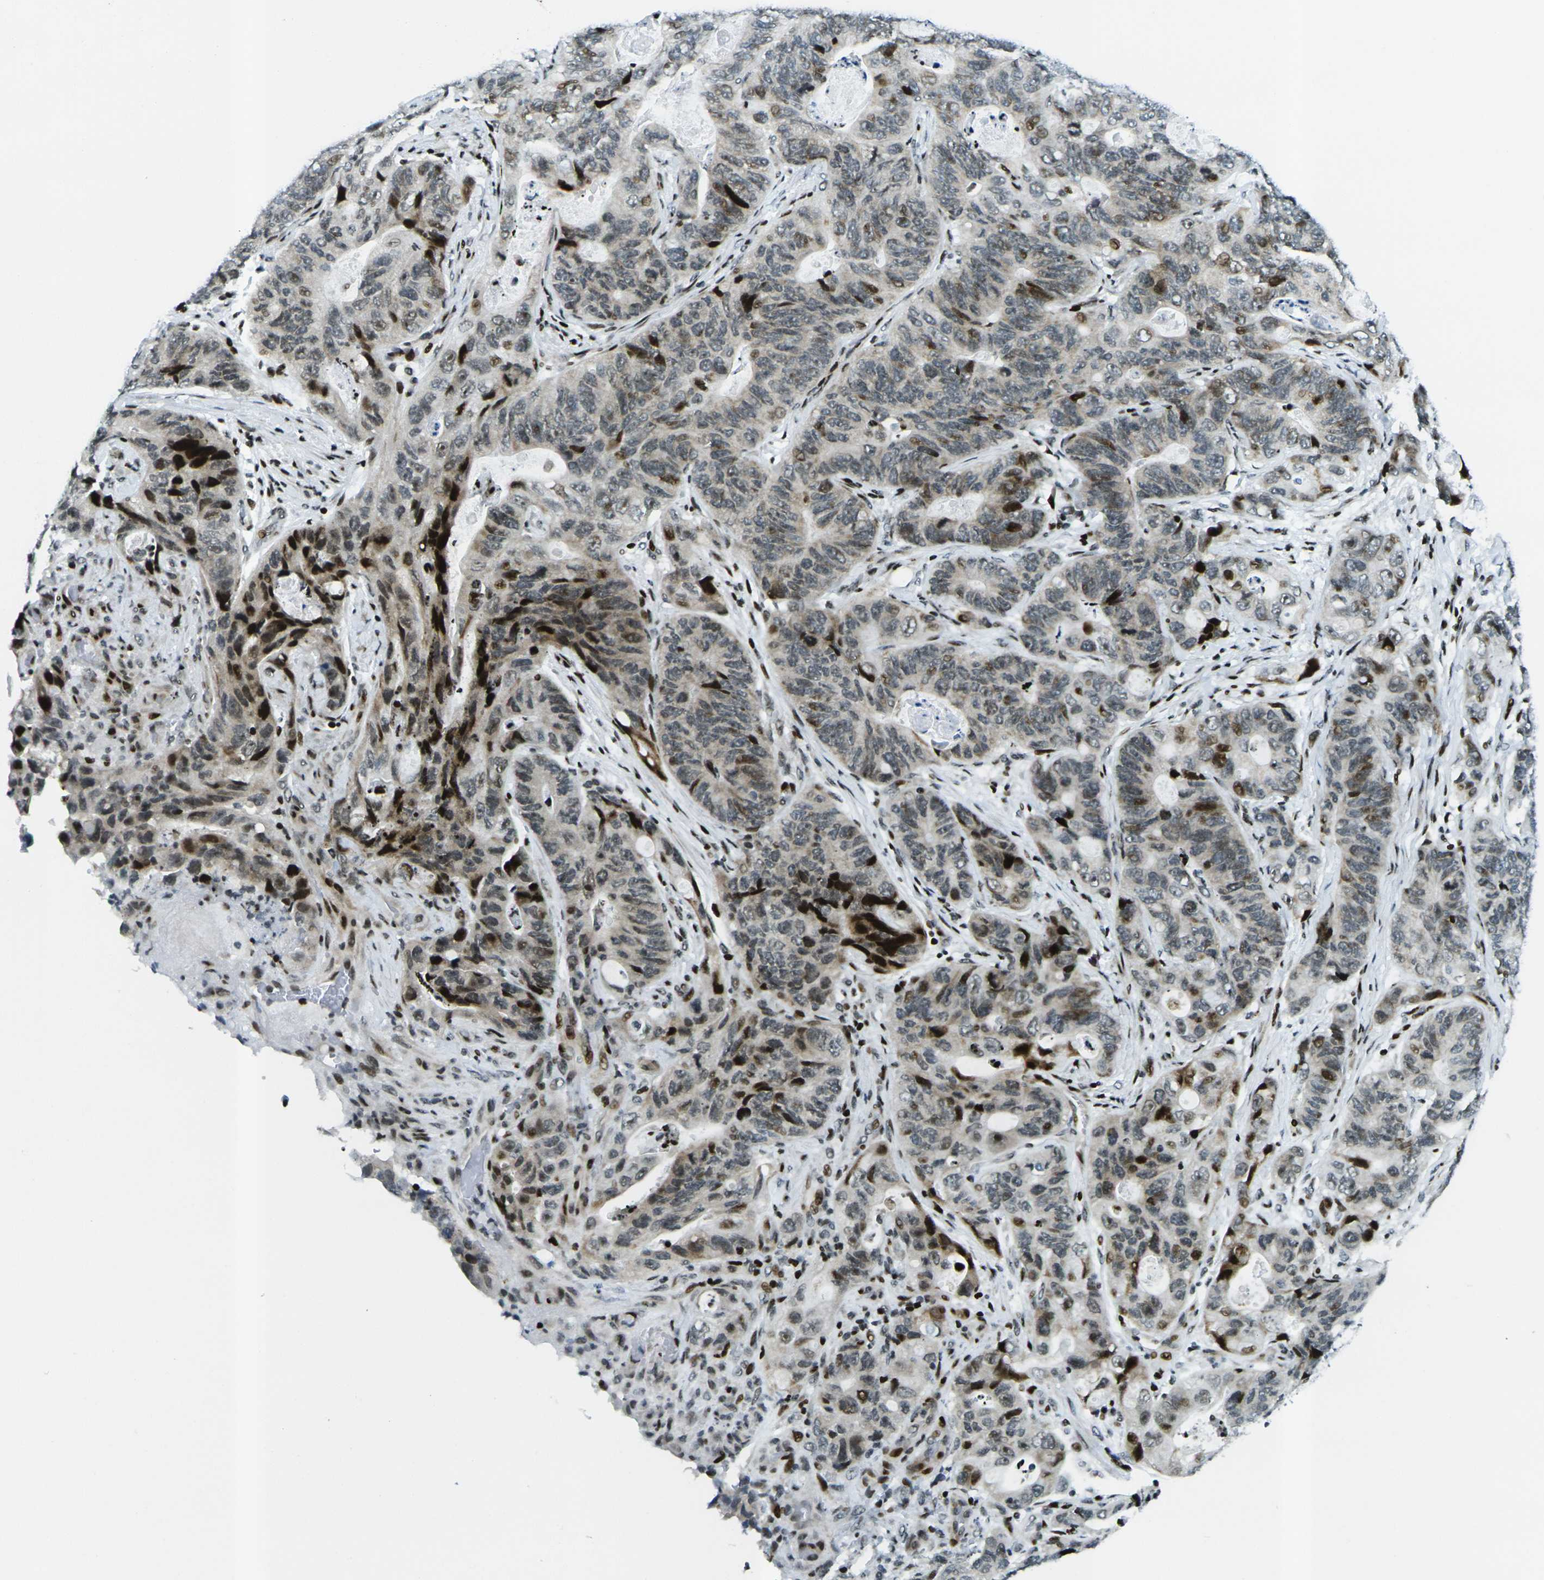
{"staining": {"intensity": "strong", "quantity": "<25%", "location": "cytoplasmic/membranous,nuclear"}, "tissue": "stomach cancer", "cell_type": "Tumor cells", "image_type": "cancer", "snomed": [{"axis": "morphology", "description": "Adenocarcinoma, NOS"}, {"axis": "topography", "description": "Stomach"}], "caption": "Stomach cancer was stained to show a protein in brown. There is medium levels of strong cytoplasmic/membranous and nuclear expression in about <25% of tumor cells.", "gene": "H3-3A", "patient": {"sex": "female", "age": 89}}